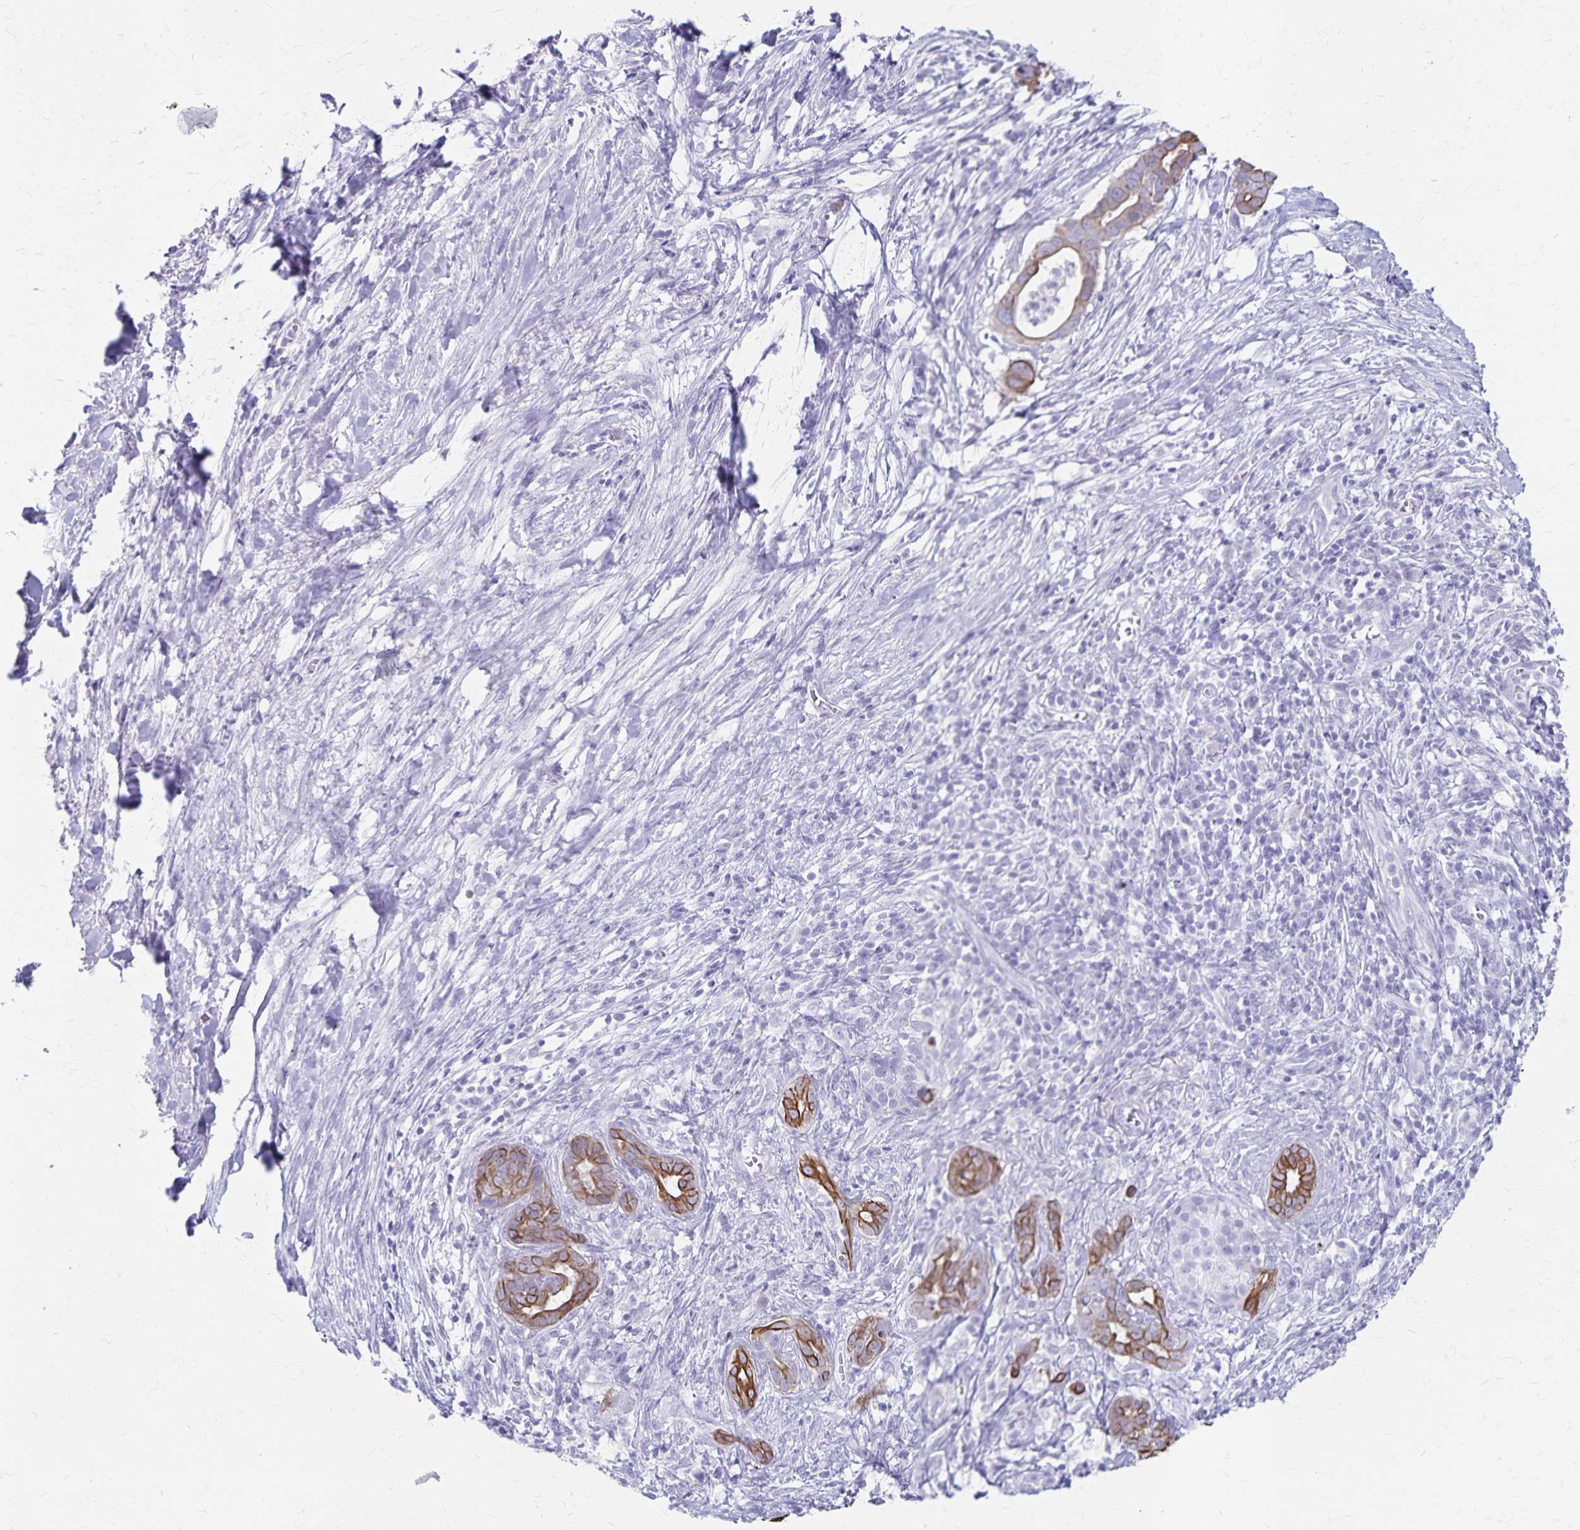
{"staining": {"intensity": "moderate", "quantity": ">75%", "location": "cytoplasmic/membranous"}, "tissue": "pancreatic cancer", "cell_type": "Tumor cells", "image_type": "cancer", "snomed": [{"axis": "morphology", "description": "Adenocarcinoma, NOS"}, {"axis": "topography", "description": "Pancreas"}], "caption": "About >75% of tumor cells in human adenocarcinoma (pancreatic) show moderate cytoplasmic/membranous protein positivity as visualized by brown immunohistochemical staining.", "gene": "GPBAR1", "patient": {"sex": "male", "age": 61}}